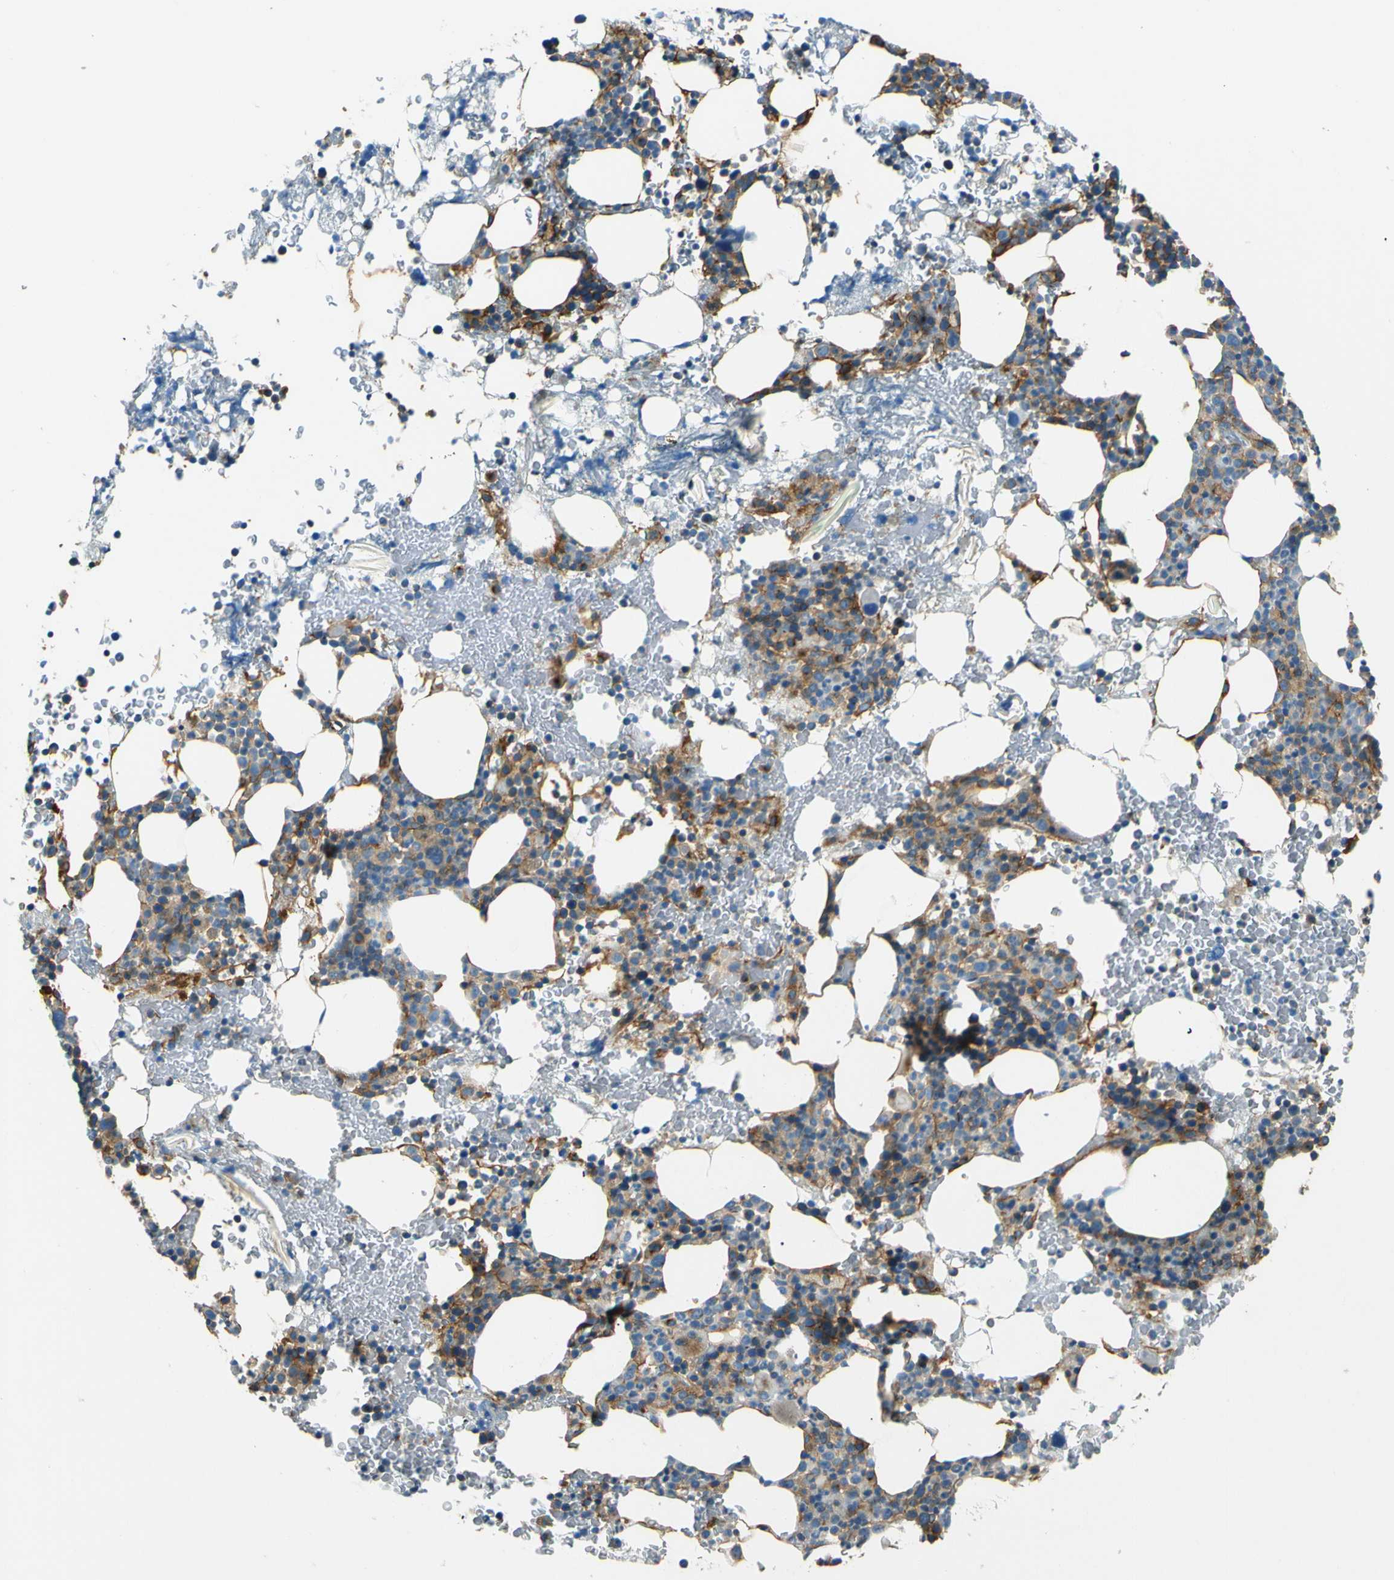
{"staining": {"intensity": "moderate", "quantity": ">75%", "location": "cytoplasmic/membranous"}, "tissue": "bone marrow", "cell_type": "Hematopoietic cells", "image_type": "normal", "snomed": [{"axis": "morphology", "description": "Normal tissue, NOS"}, {"axis": "morphology", "description": "Inflammation, NOS"}, {"axis": "topography", "description": "Bone marrow"}], "caption": "IHC of benign bone marrow displays medium levels of moderate cytoplasmic/membranous staining in approximately >75% of hematopoietic cells.", "gene": "ENTPD1", "patient": {"sex": "female", "age": 84}}